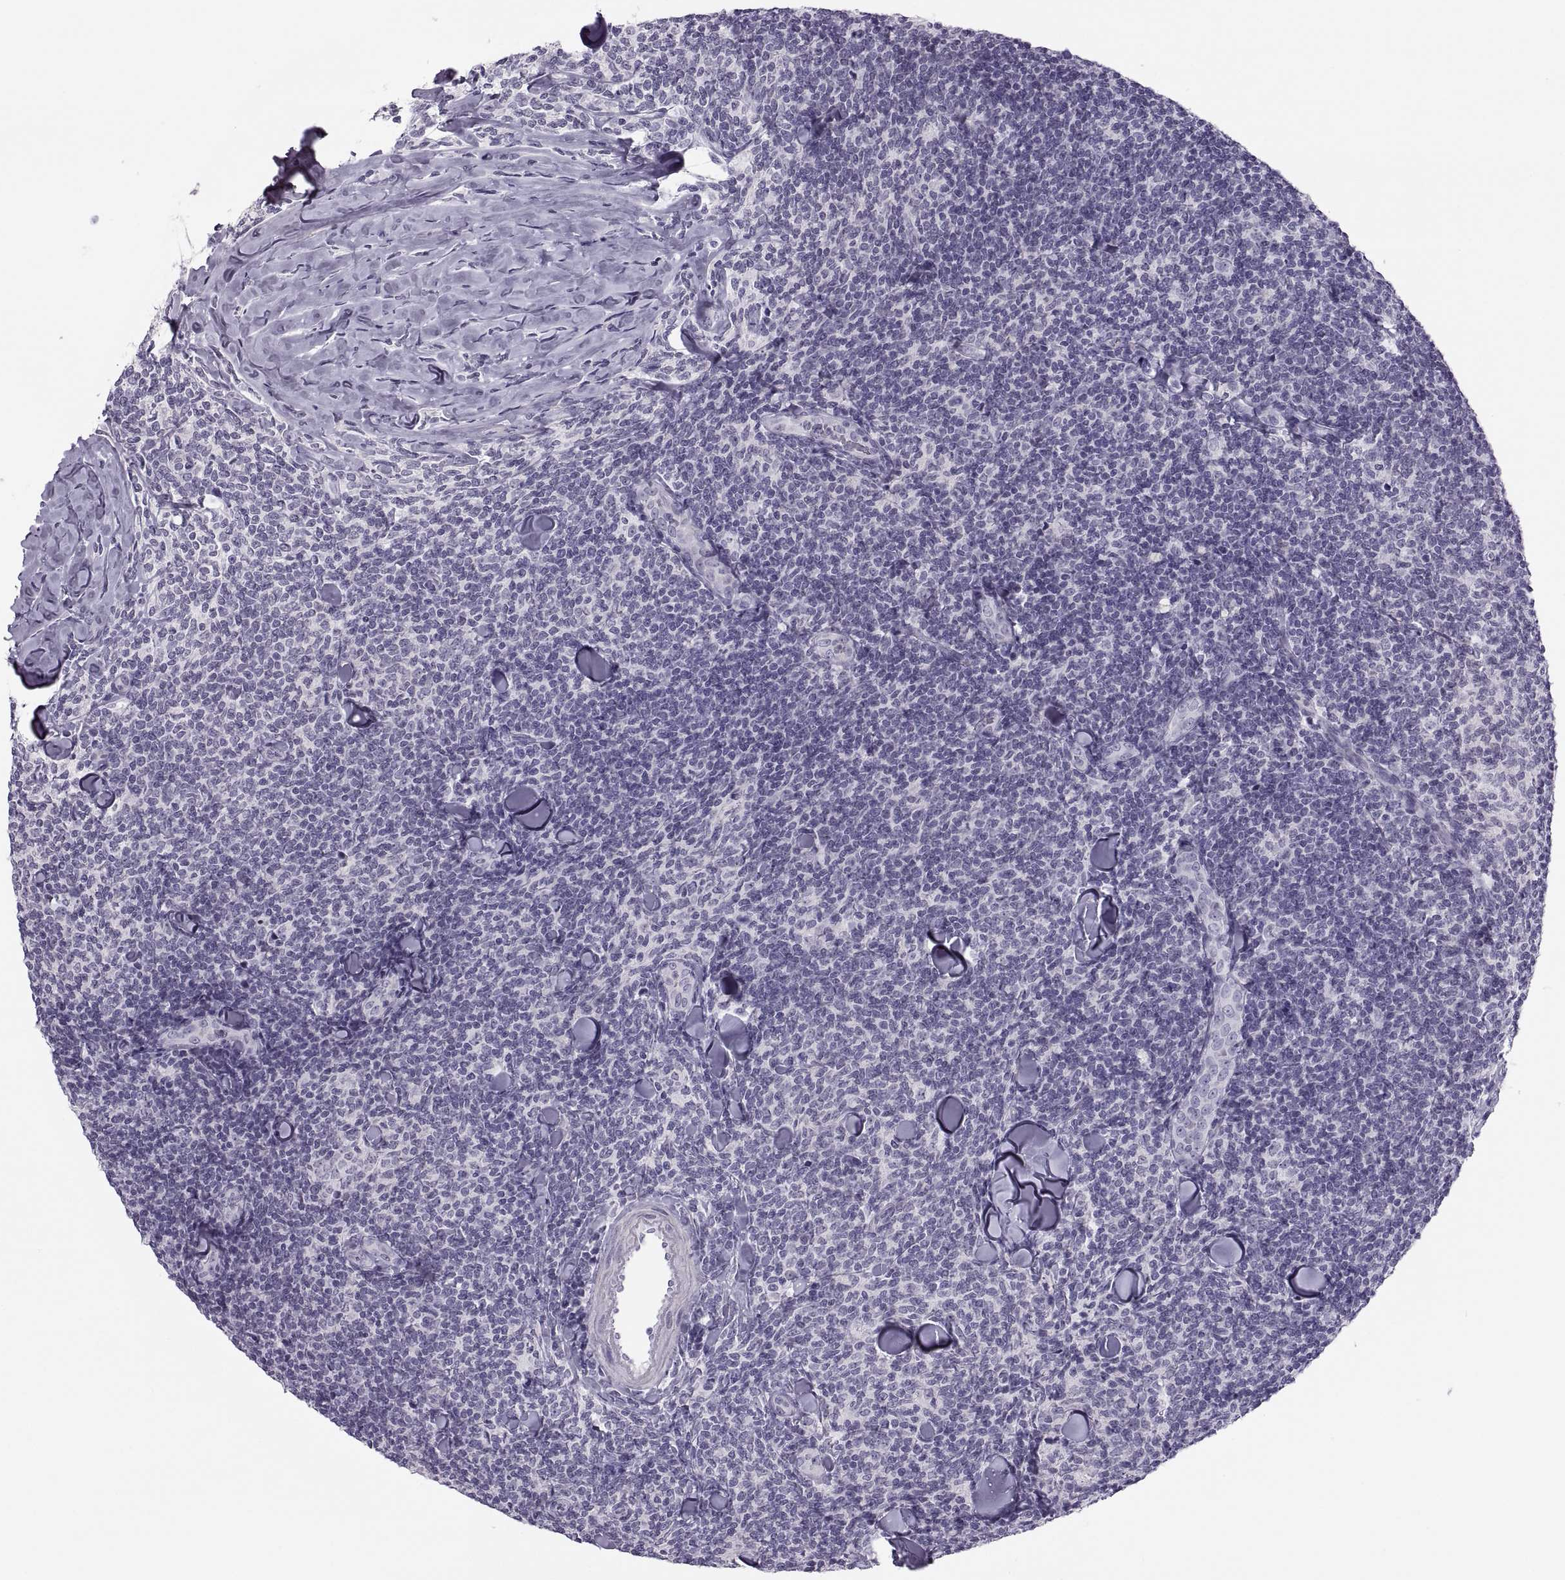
{"staining": {"intensity": "negative", "quantity": "none", "location": "none"}, "tissue": "lymphoma", "cell_type": "Tumor cells", "image_type": "cancer", "snomed": [{"axis": "morphology", "description": "Malignant lymphoma, non-Hodgkin's type, Low grade"}, {"axis": "topography", "description": "Lymph node"}], "caption": "IHC micrograph of neoplastic tissue: lymphoma stained with DAB exhibits no significant protein expression in tumor cells.", "gene": "C3orf22", "patient": {"sex": "female", "age": 56}}